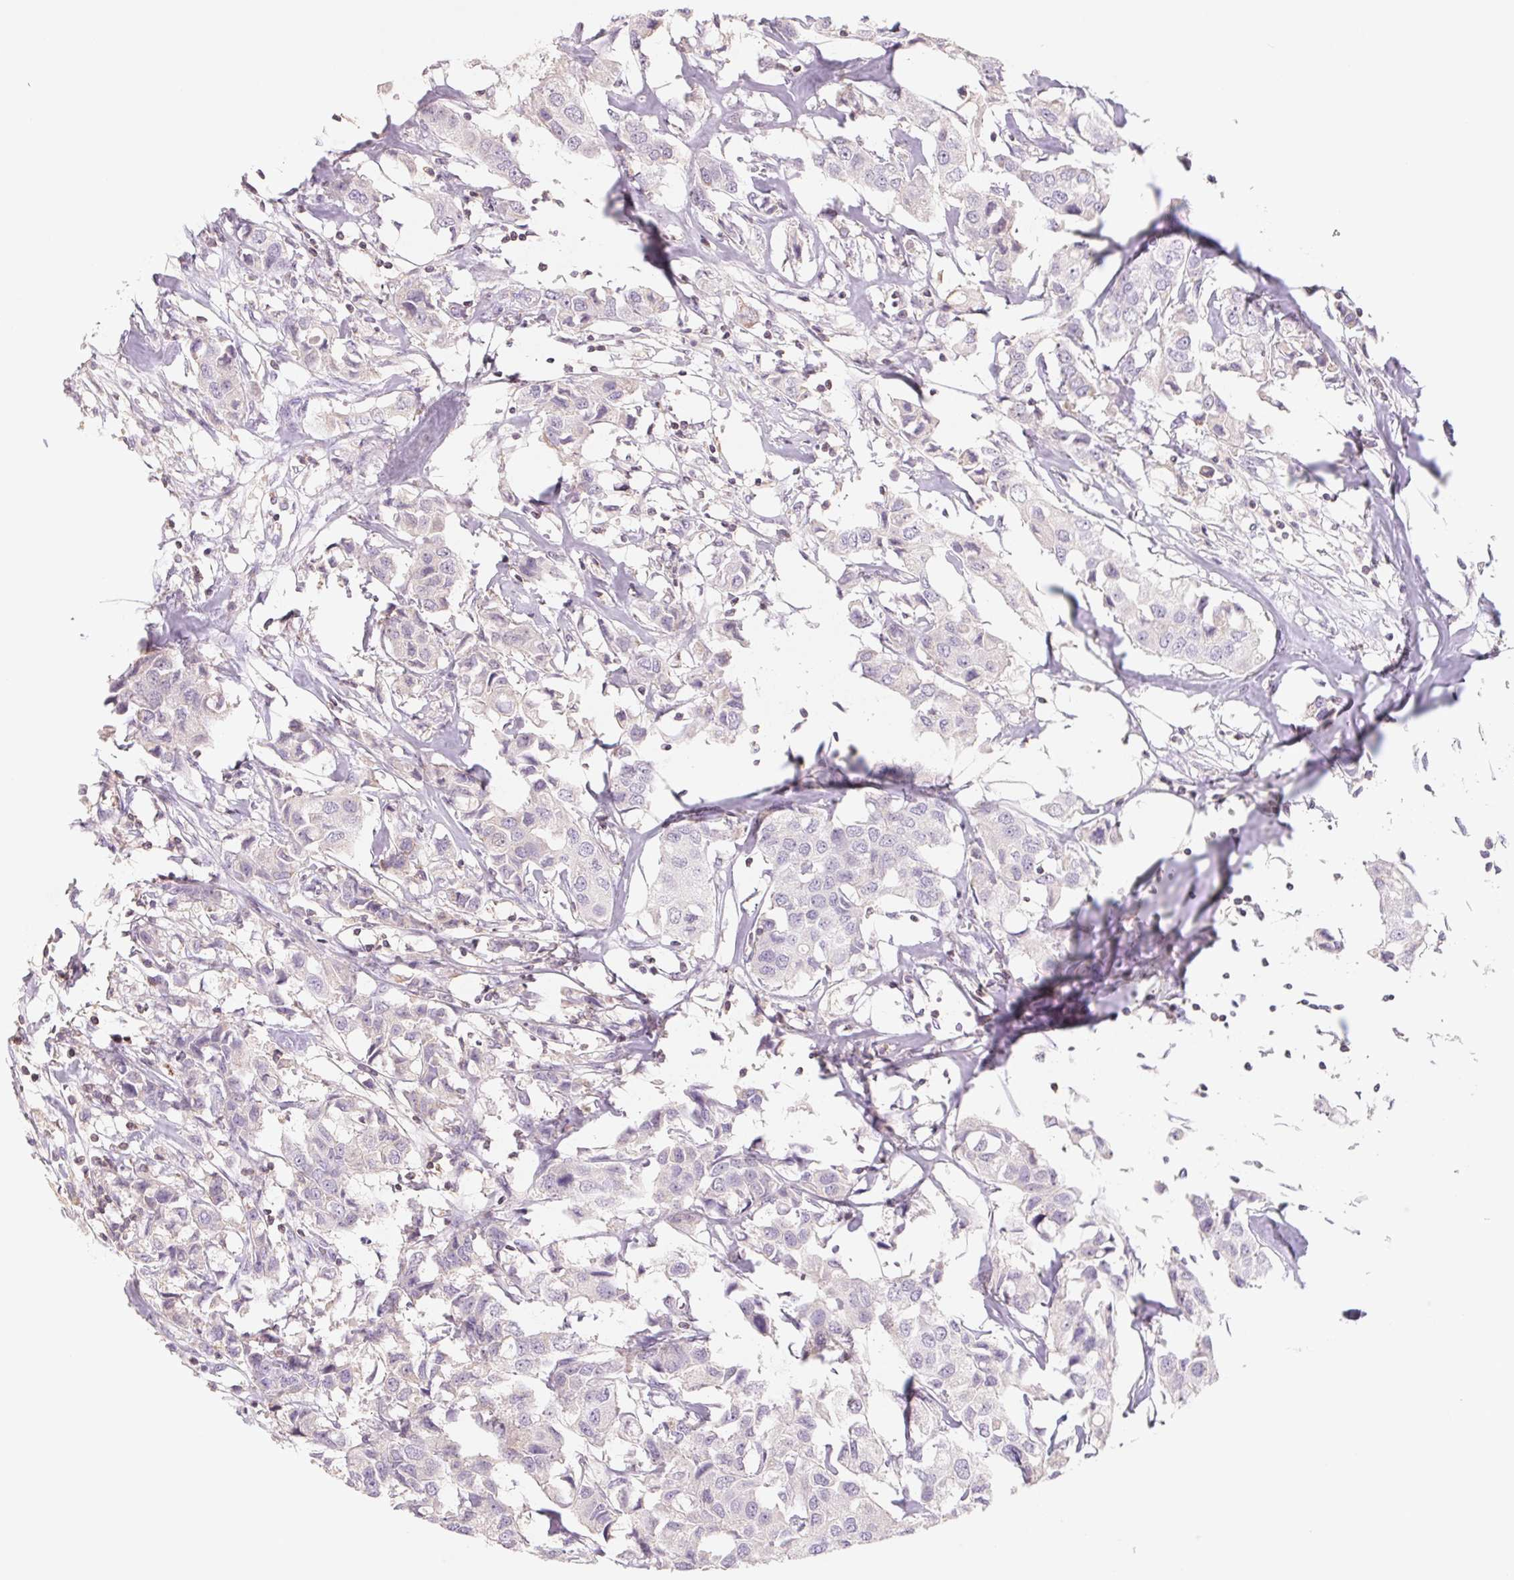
{"staining": {"intensity": "negative", "quantity": "none", "location": "none"}, "tissue": "breast cancer", "cell_type": "Tumor cells", "image_type": "cancer", "snomed": [{"axis": "morphology", "description": "Duct carcinoma"}, {"axis": "topography", "description": "Breast"}], "caption": "Tumor cells are negative for brown protein staining in breast invasive ductal carcinoma. The staining is performed using DAB (3,3'-diaminobenzidine) brown chromogen with nuclei counter-stained in using hematoxylin.", "gene": "KIF26A", "patient": {"sex": "female", "age": 80}}